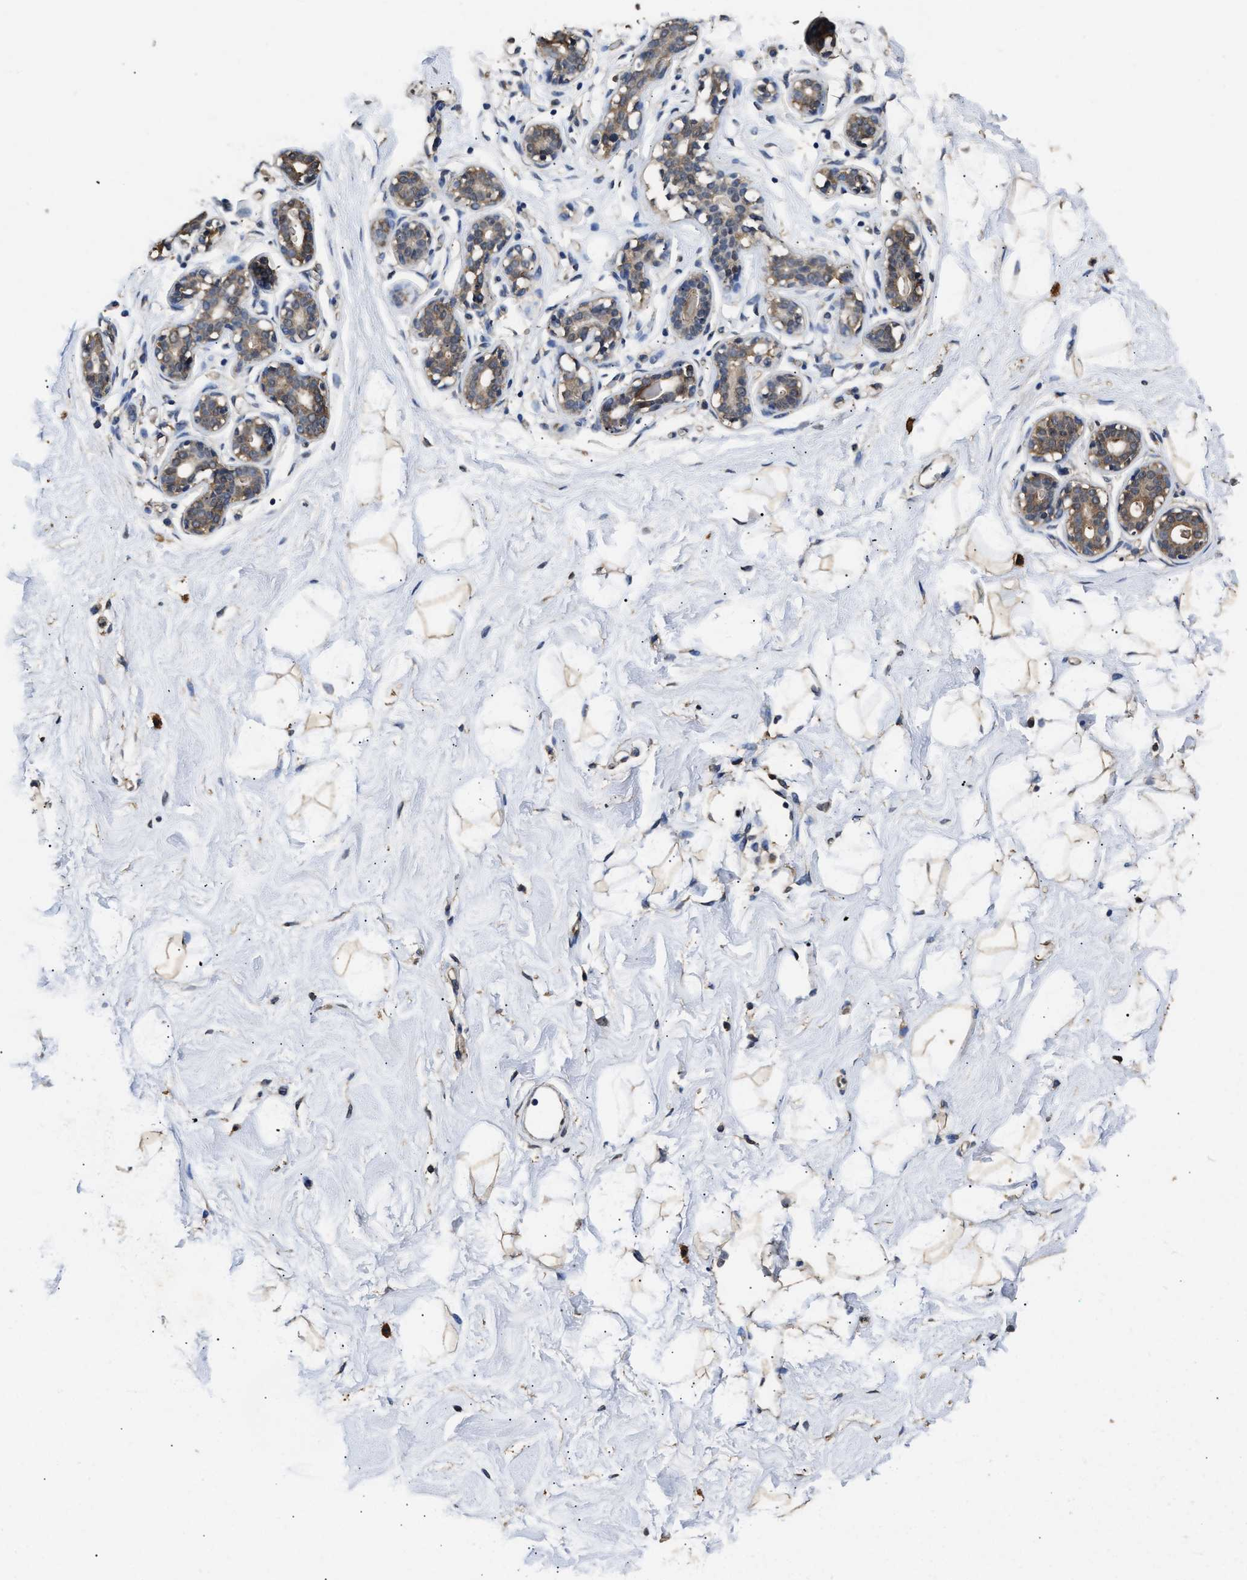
{"staining": {"intensity": "weak", "quantity": "<25%", "location": "cytoplasmic/membranous"}, "tissue": "breast", "cell_type": "Adipocytes", "image_type": "normal", "snomed": [{"axis": "morphology", "description": "Normal tissue, NOS"}, {"axis": "topography", "description": "Breast"}], "caption": "High power microscopy image of an immunohistochemistry (IHC) photomicrograph of benign breast, revealing no significant staining in adipocytes. The staining was performed using DAB (3,3'-diaminobenzidine) to visualize the protein expression in brown, while the nuclei were stained in blue with hematoxylin (Magnification: 20x).", "gene": "YWHAE", "patient": {"sex": "female", "age": 23}}